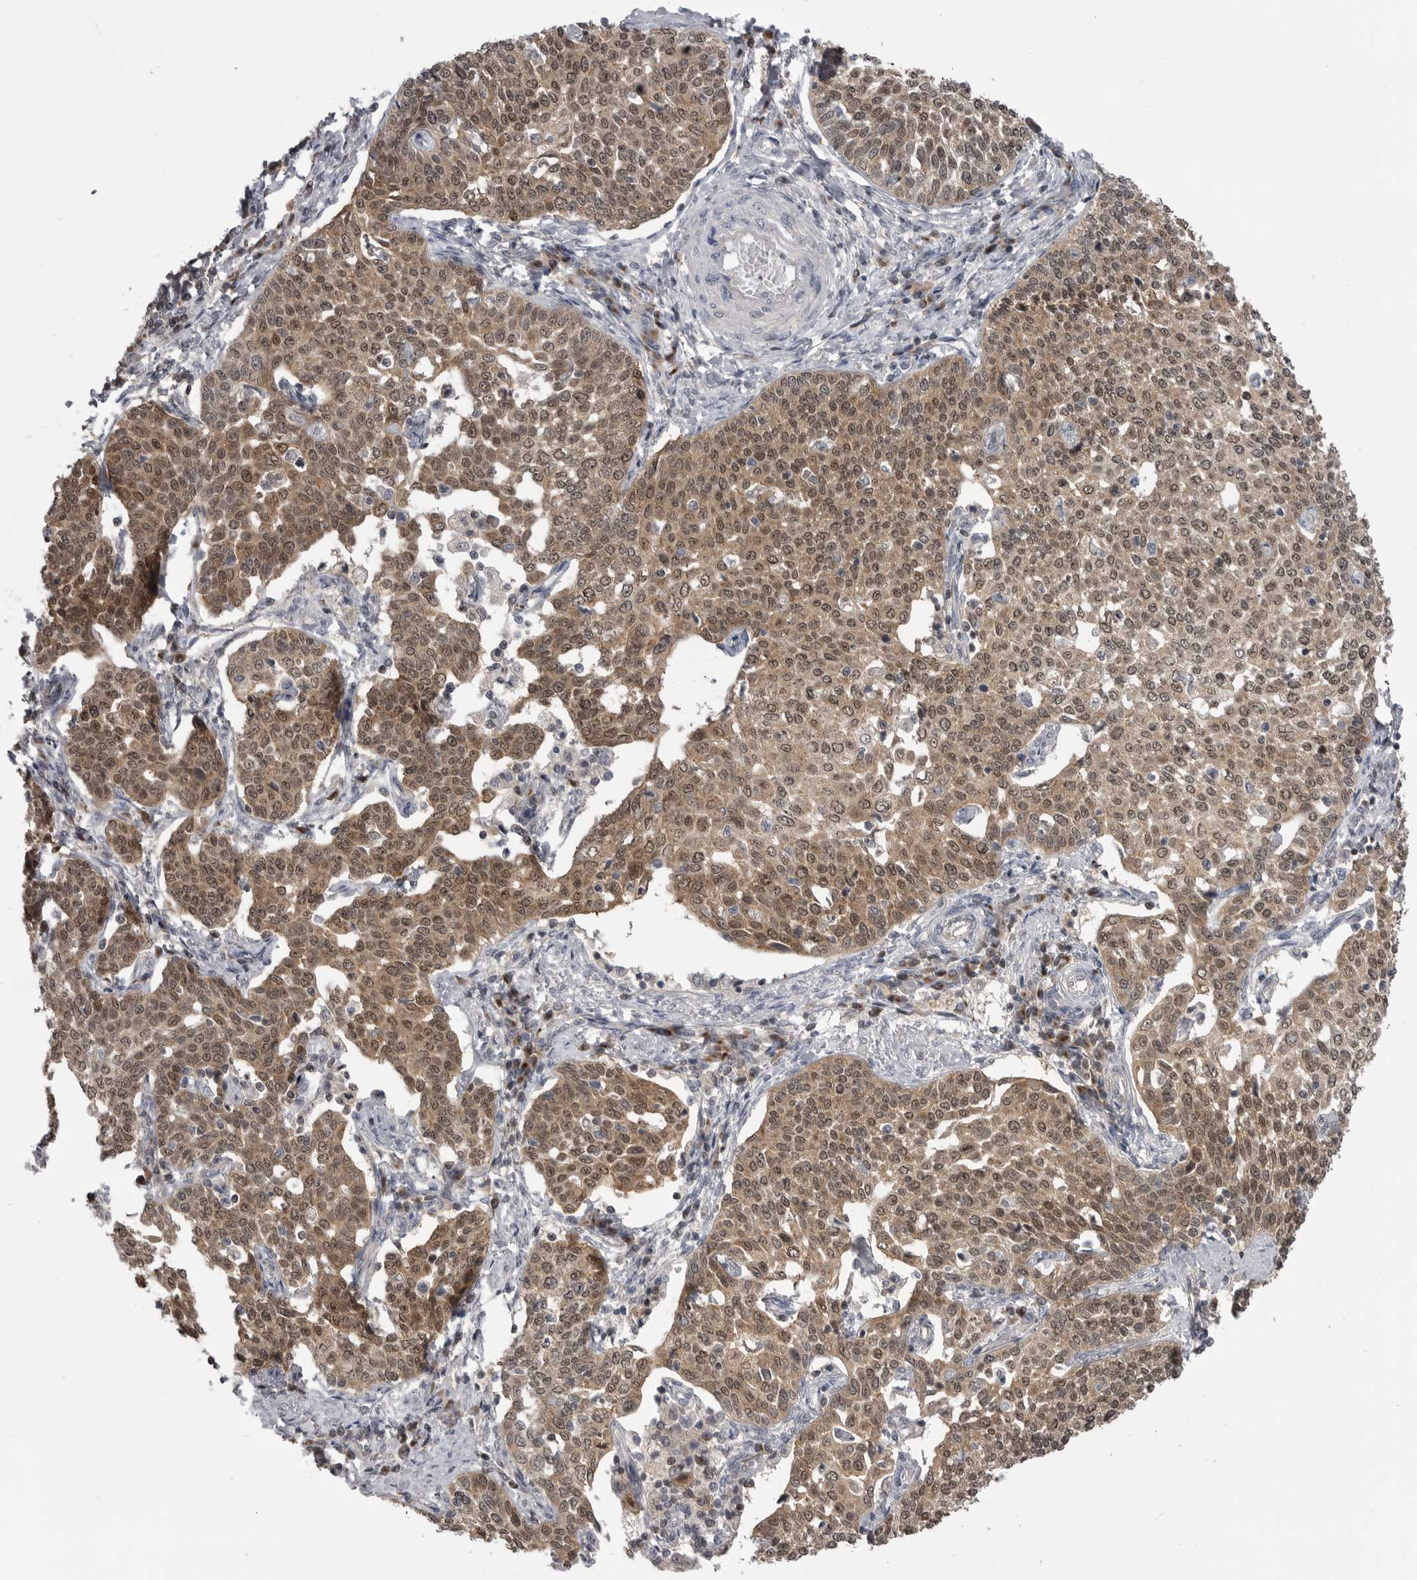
{"staining": {"intensity": "moderate", "quantity": ">75%", "location": "cytoplasmic/membranous,nuclear"}, "tissue": "cervical cancer", "cell_type": "Tumor cells", "image_type": "cancer", "snomed": [{"axis": "morphology", "description": "Squamous cell carcinoma, NOS"}, {"axis": "topography", "description": "Cervix"}], "caption": "Protein staining by IHC reveals moderate cytoplasmic/membranous and nuclear positivity in approximately >75% of tumor cells in cervical cancer (squamous cell carcinoma).", "gene": "MAPK13", "patient": {"sex": "female", "age": 34}}